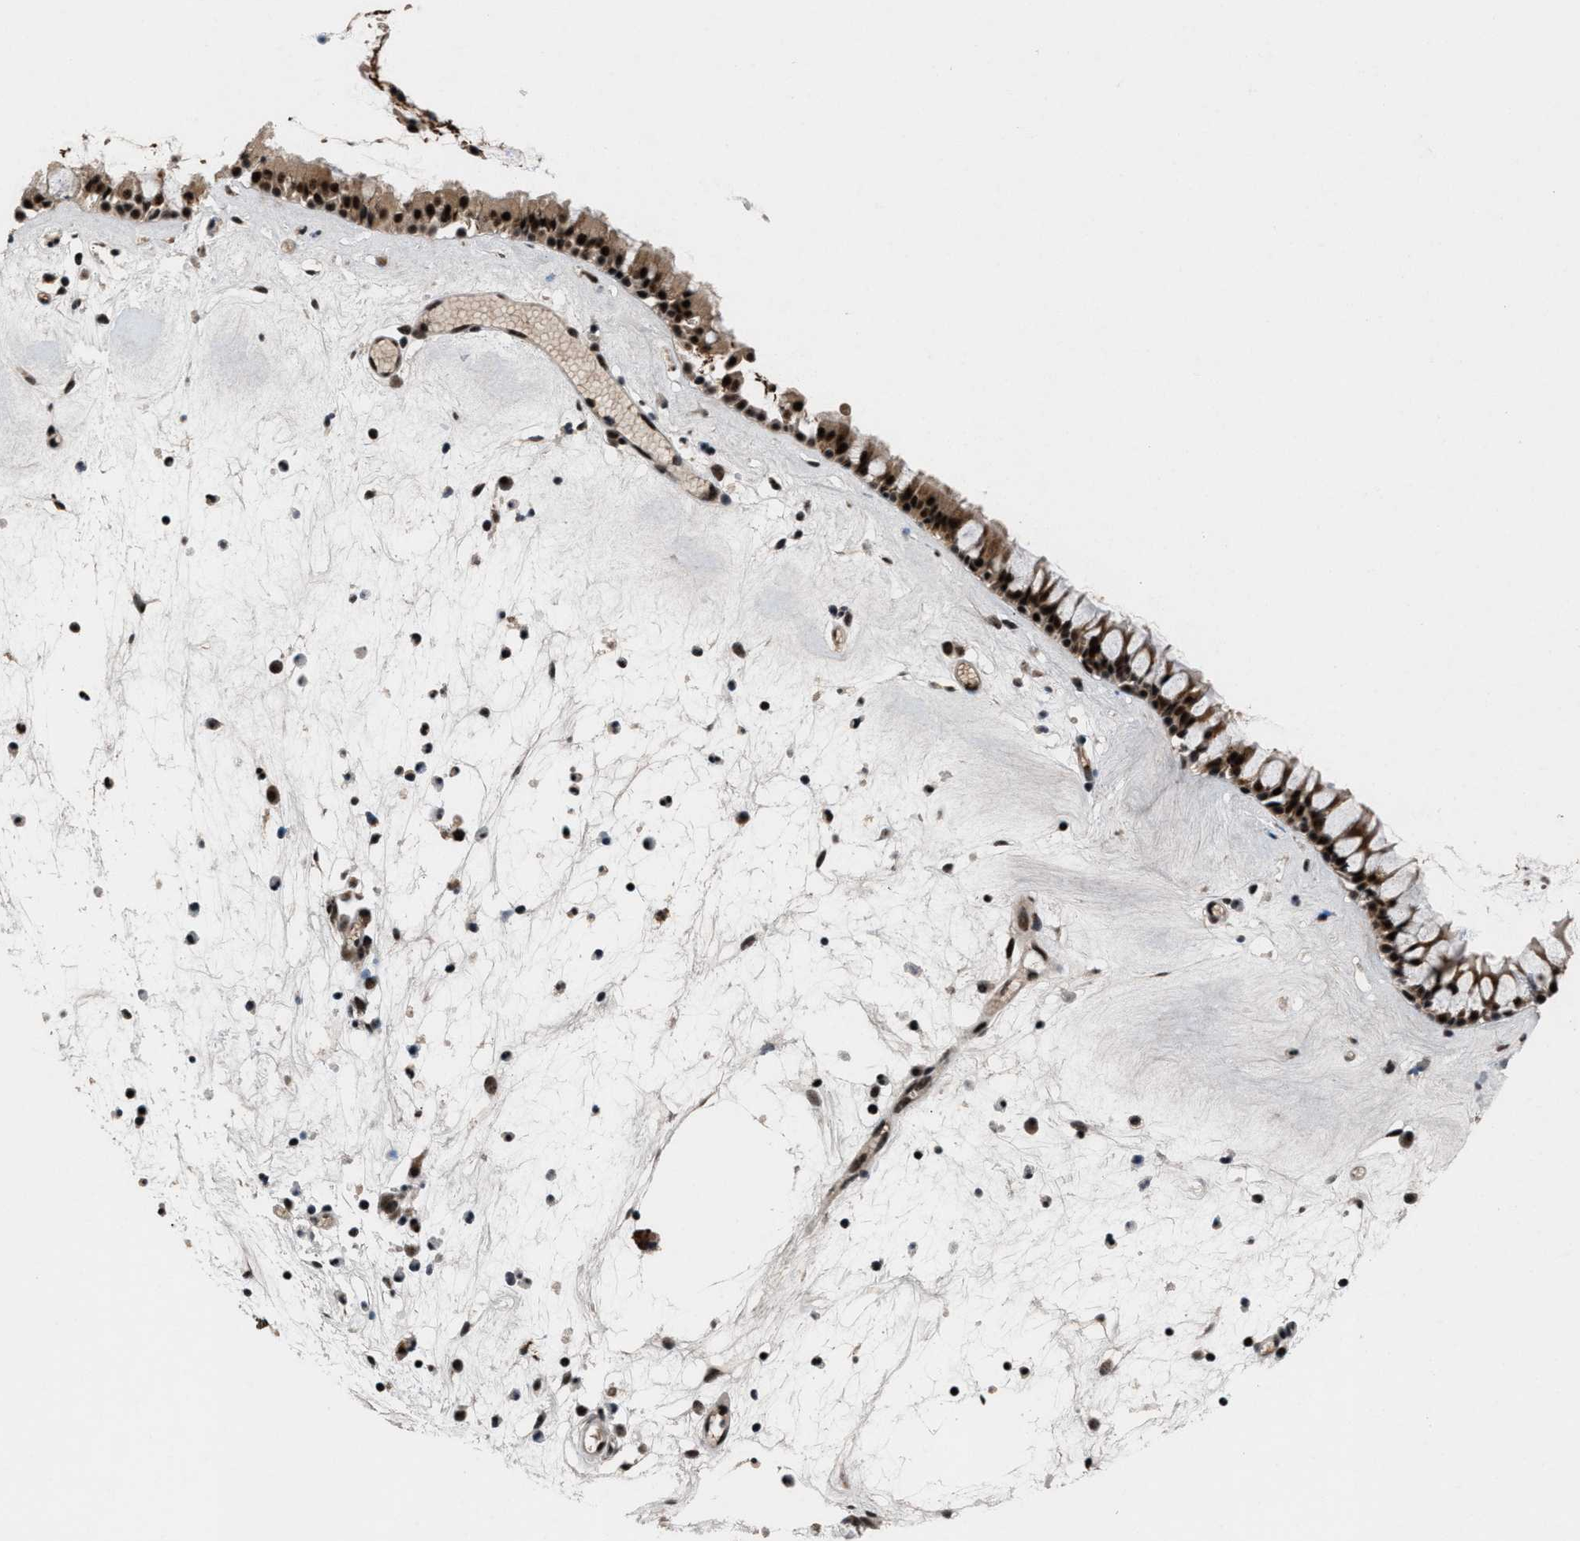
{"staining": {"intensity": "strong", "quantity": ">75%", "location": "cytoplasmic/membranous,nuclear"}, "tissue": "nasopharynx", "cell_type": "Respiratory epithelial cells", "image_type": "normal", "snomed": [{"axis": "morphology", "description": "Normal tissue, NOS"}, {"axis": "topography", "description": "Nasopharynx"}], "caption": "Immunohistochemistry image of unremarkable nasopharynx: nasopharynx stained using immunohistochemistry (IHC) exhibits high levels of strong protein expression localized specifically in the cytoplasmic/membranous,nuclear of respiratory epithelial cells, appearing as a cytoplasmic/membranous,nuclear brown color.", "gene": "PRPF4", "patient": {"sex": "female", "age": 42}}